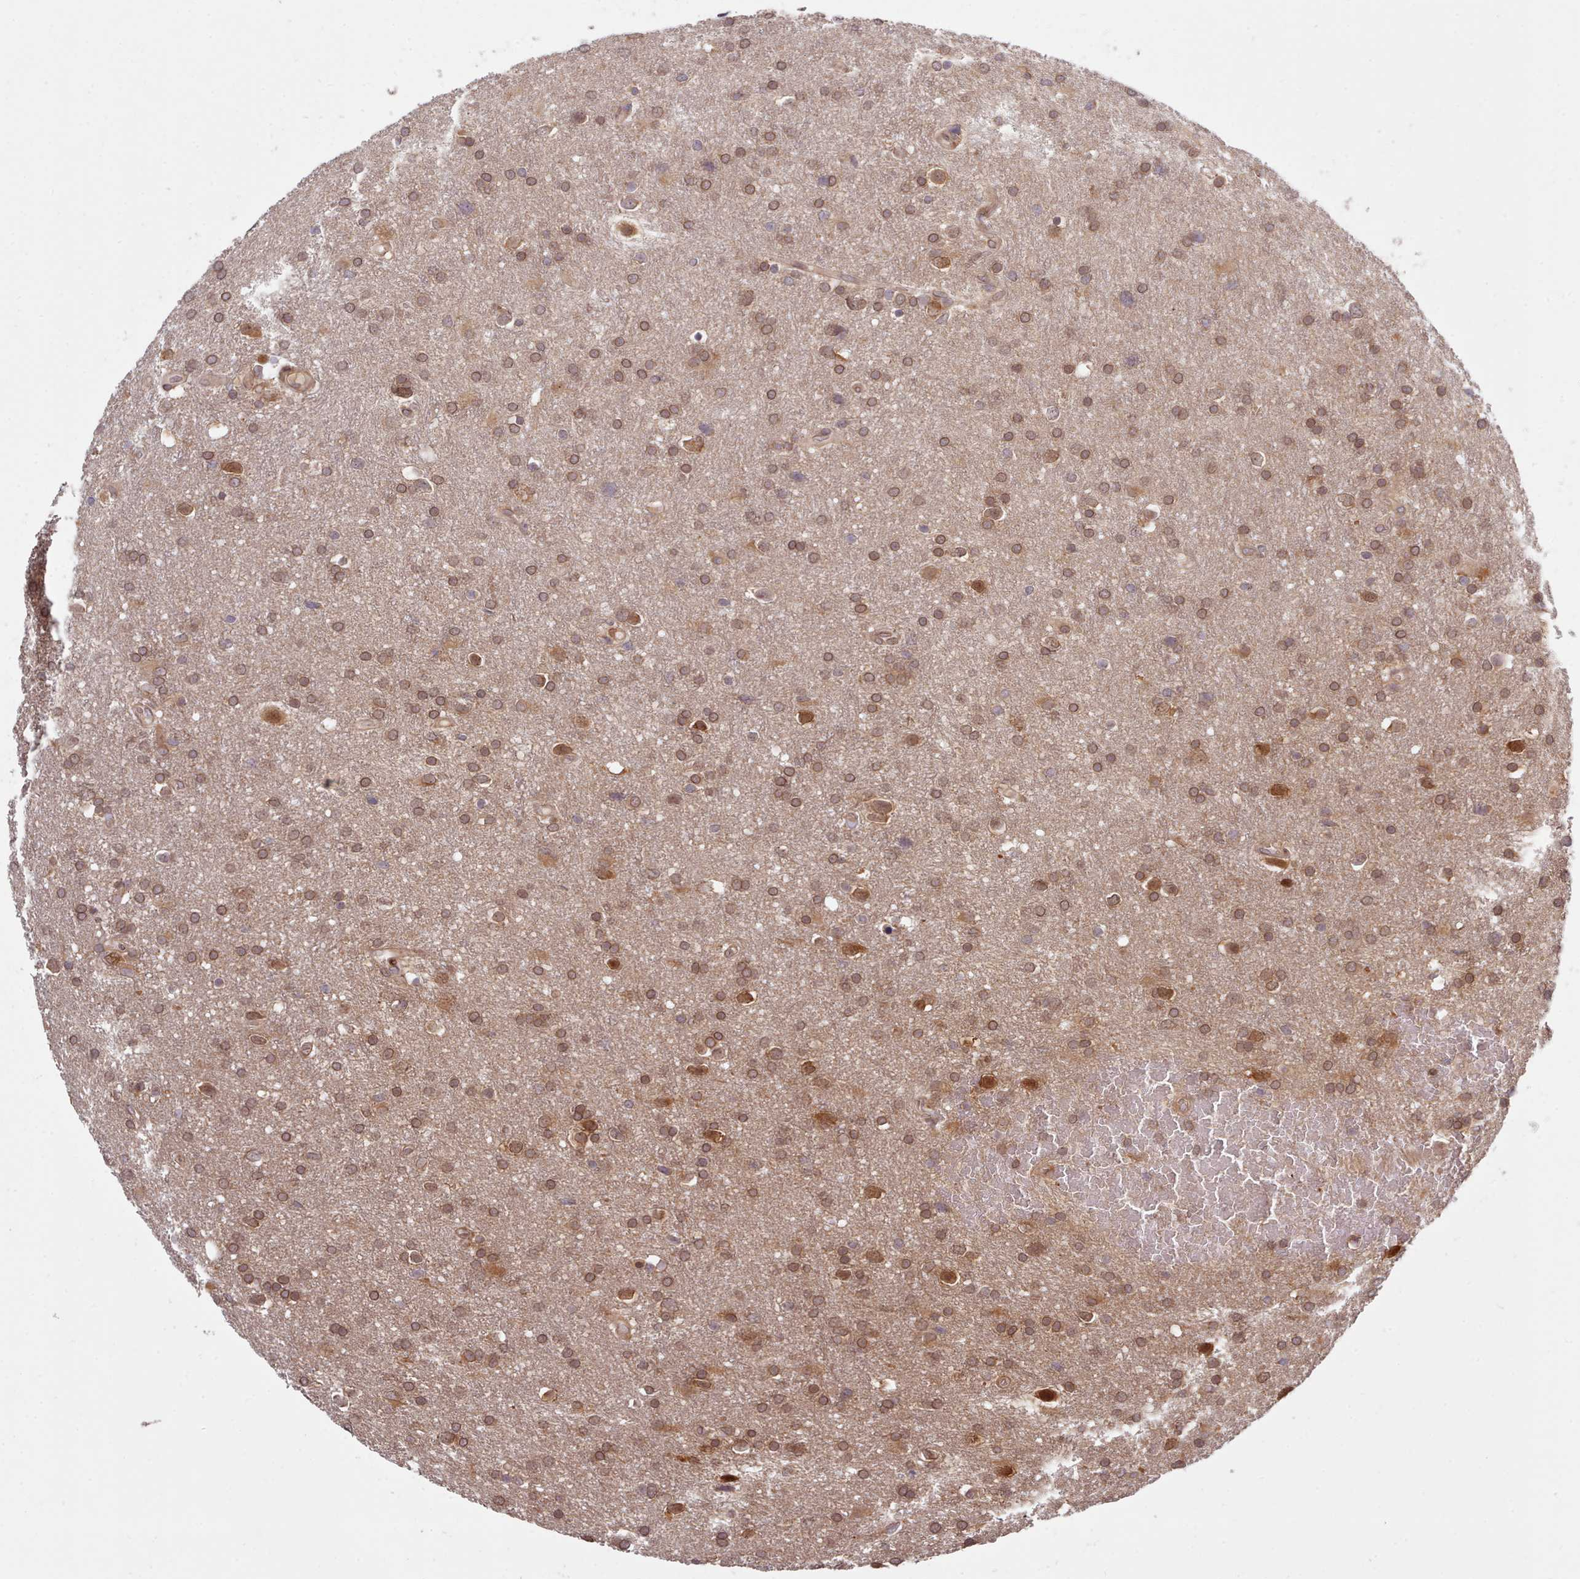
{"staining": {"intensity": "moderate", "quantity": ">75%", "location": "cytoplasmic/membranous,nuclear"}, "tissue": "glioma", "cell_type": "Tumor cells", "image_type": "cancer", "snomed": [{"axis": "morphology", "description": "Glioma, malignant, Low grade"}, {"axis": "topography", "description": "Brain"}], "caption": "This is an image of immunohistochemistry staining of glioma, which shows moderate staining in the cytoplasmic/membranous and nuclear of tumor cells.", "gene": "UBE2G1", "patient": {"sex": "female", "age": 32}}